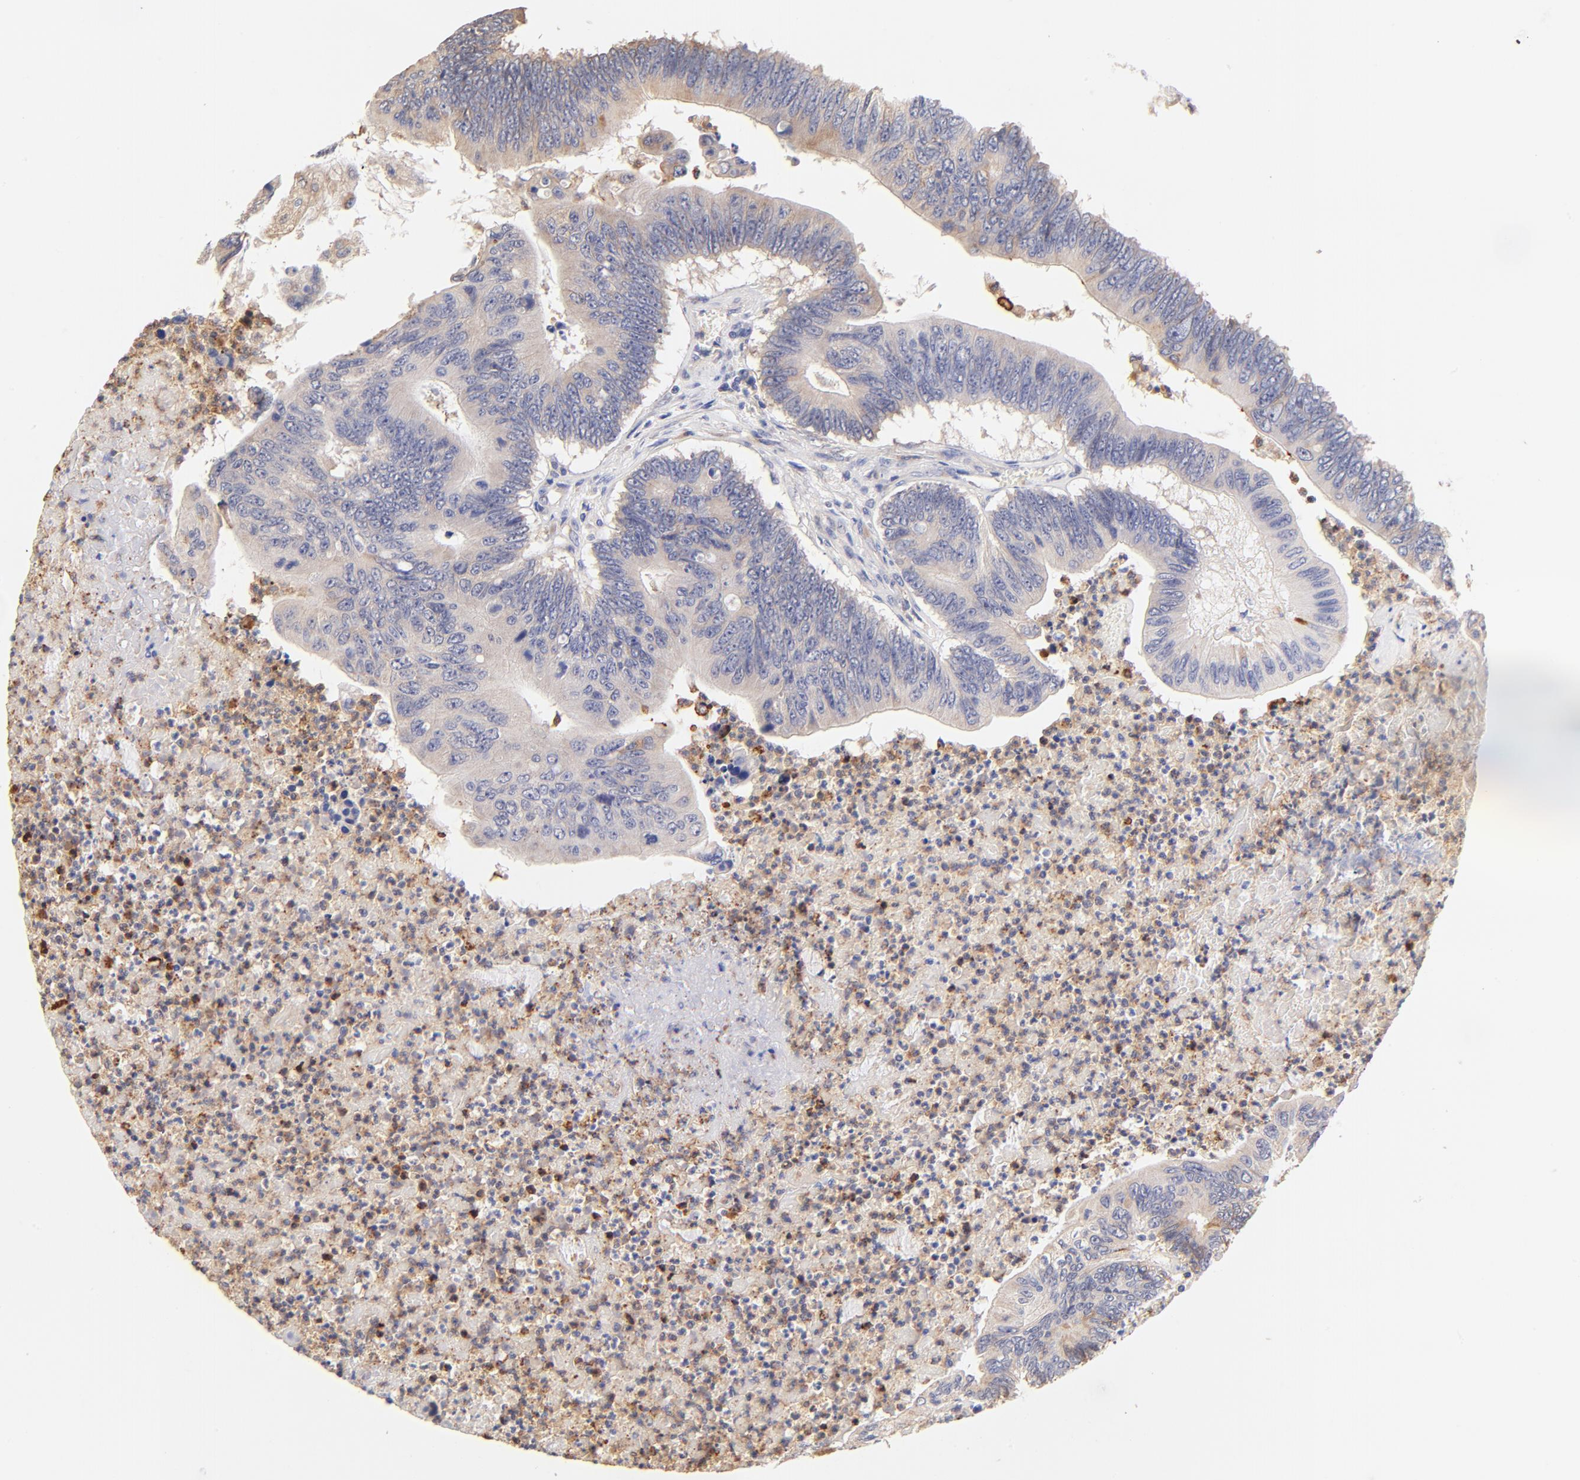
{"staining": {"intensity": "weak", "quantity": ">75%", "location": "cytoplasmic/membranous"}, "tissue": "colorectal cancer", "cell_type": "Tumor cells", "image_type": "cancer", "snomed": [{"axis": "morphology", "description": "Adenocarcinoma, NOS"}, {"axis": "topography", "description": "Colon"}], "caption": "High-power microscopy captured an immunohistochemistry (IHC) photomicrograph of colorectal cancer (adenocarcinoma), revealing weak cytoplasmic/membranous staining in about >75% of tumor cells.", "gene": "PTK7", "patient": {"sex": "male", "age": 65}}